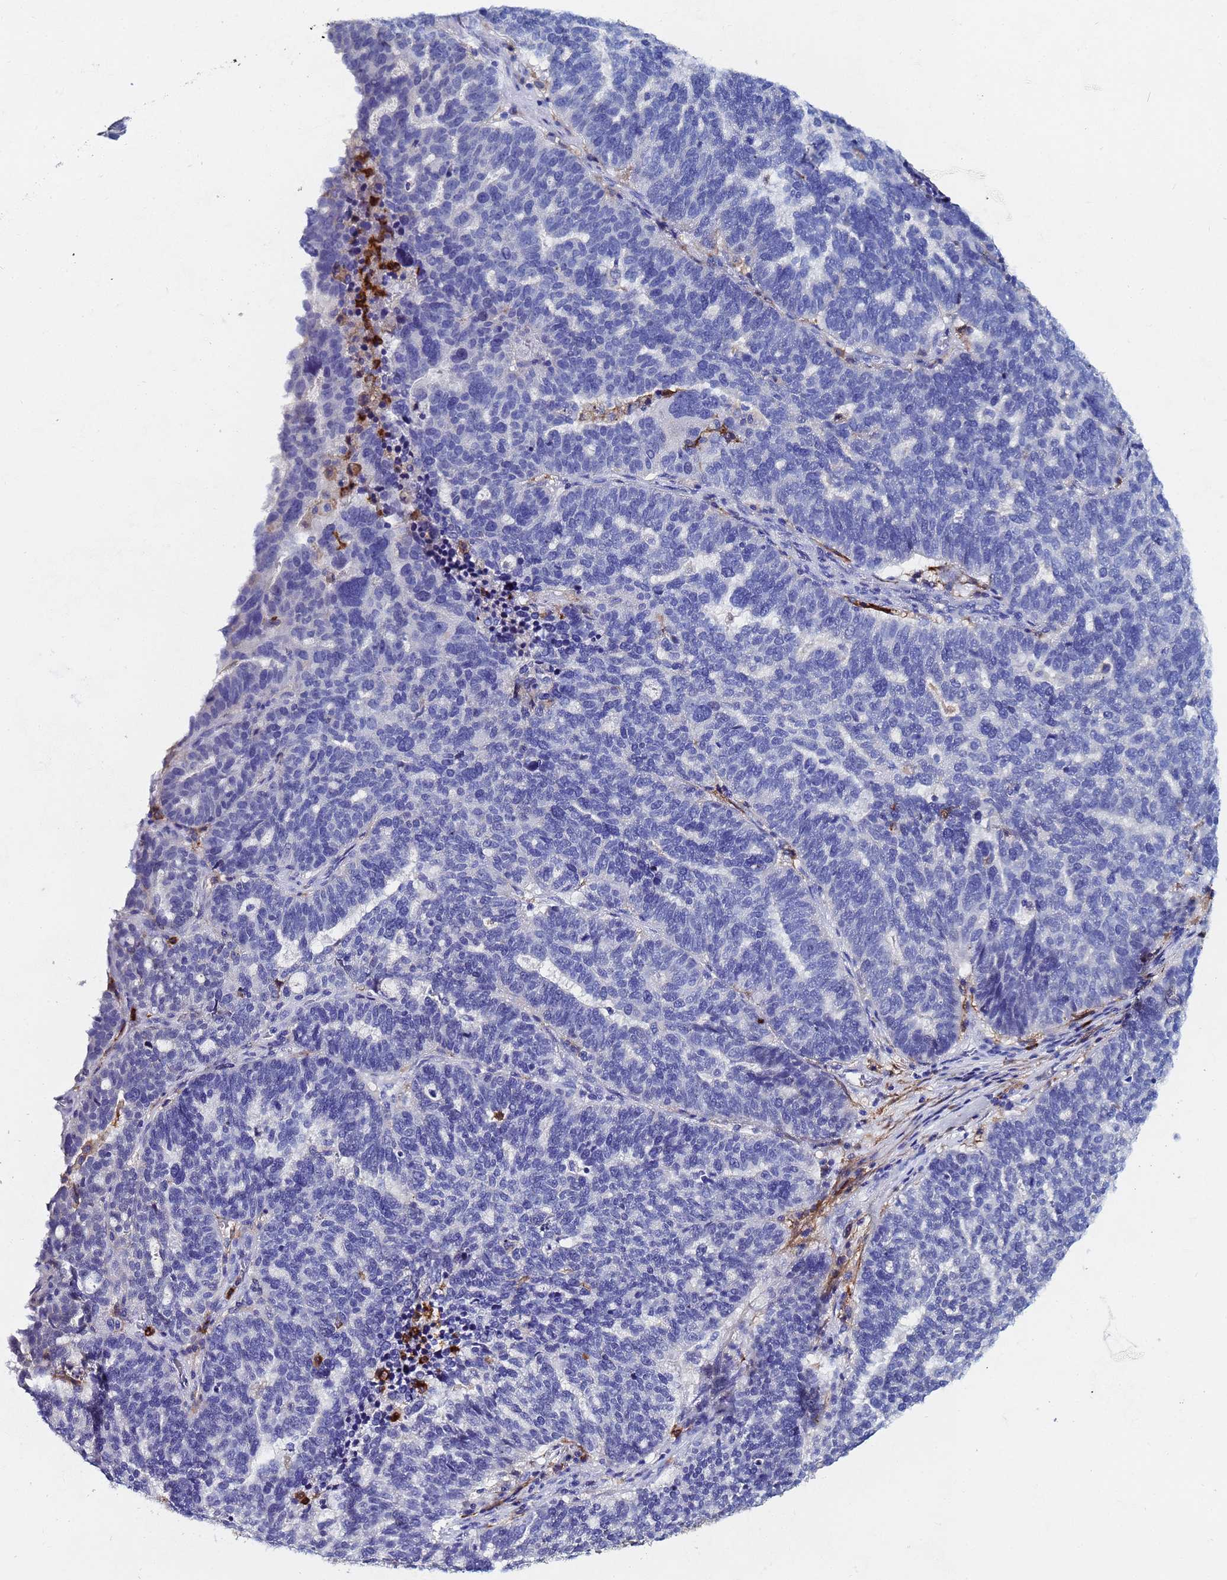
{"staining": {"intensity": "negative", "quantity": "none", "location": "none"}, "tissue": "ovarian cancer", "cell_type": "Tumor cells", "image_type": "cancer", "snomed": [{"axis": "morphology", "description": "Cystadenocarcinoma, serous, NOS"}, {"axis": "topography", "description": "Ovary"}], "caption": "Tumor cells show no significant protein positivity in ovarian cancer (serous cystadenocarcinoma).", "gene": "BASP1", "patient": {"sex": "female", "age": 59}}